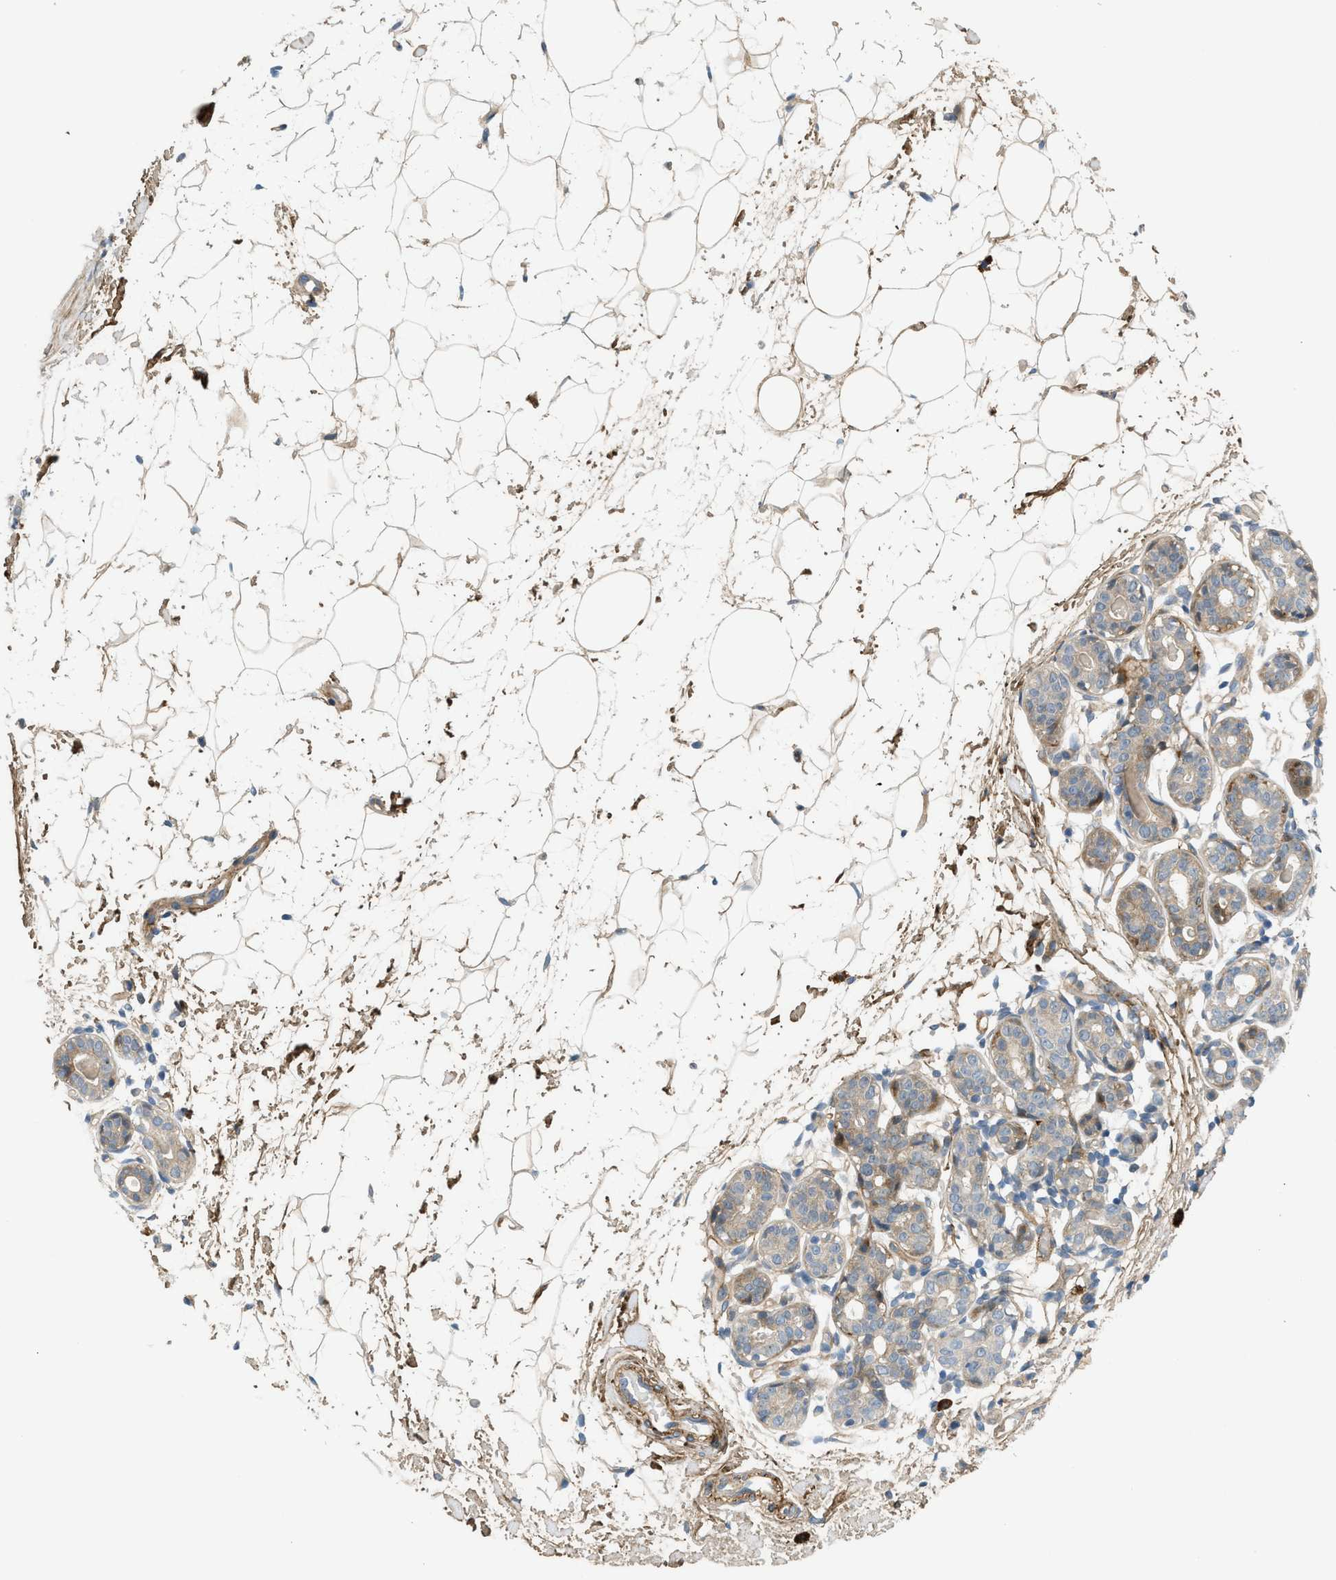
{"staining": {"intensity": "moderate", "quantity": ">75%", "location": "cytoplasmic/membranous"}, "tissue": "breast", "cell_type": "Adipocytes", "image_type": "normal", "snomed": [{"axis": "morphology", "description": "Normal tissue, NOS"}, {"axis": "topography", "description": "Breast"}], "caption": "Immunohistochemical staining of normal human breast demonstrates medium levels of moderate cytoplasmic/membranous positivity in approximately >75% of adipocytes. The protein is stained brown, and the nuclei are stained in blue (DAB (3,3'-diaminobenzidine) IHC with brightfield microscopy, high magnification).", "gene": "EDNRA", "patient": {"sex": "female", "age": 22}}